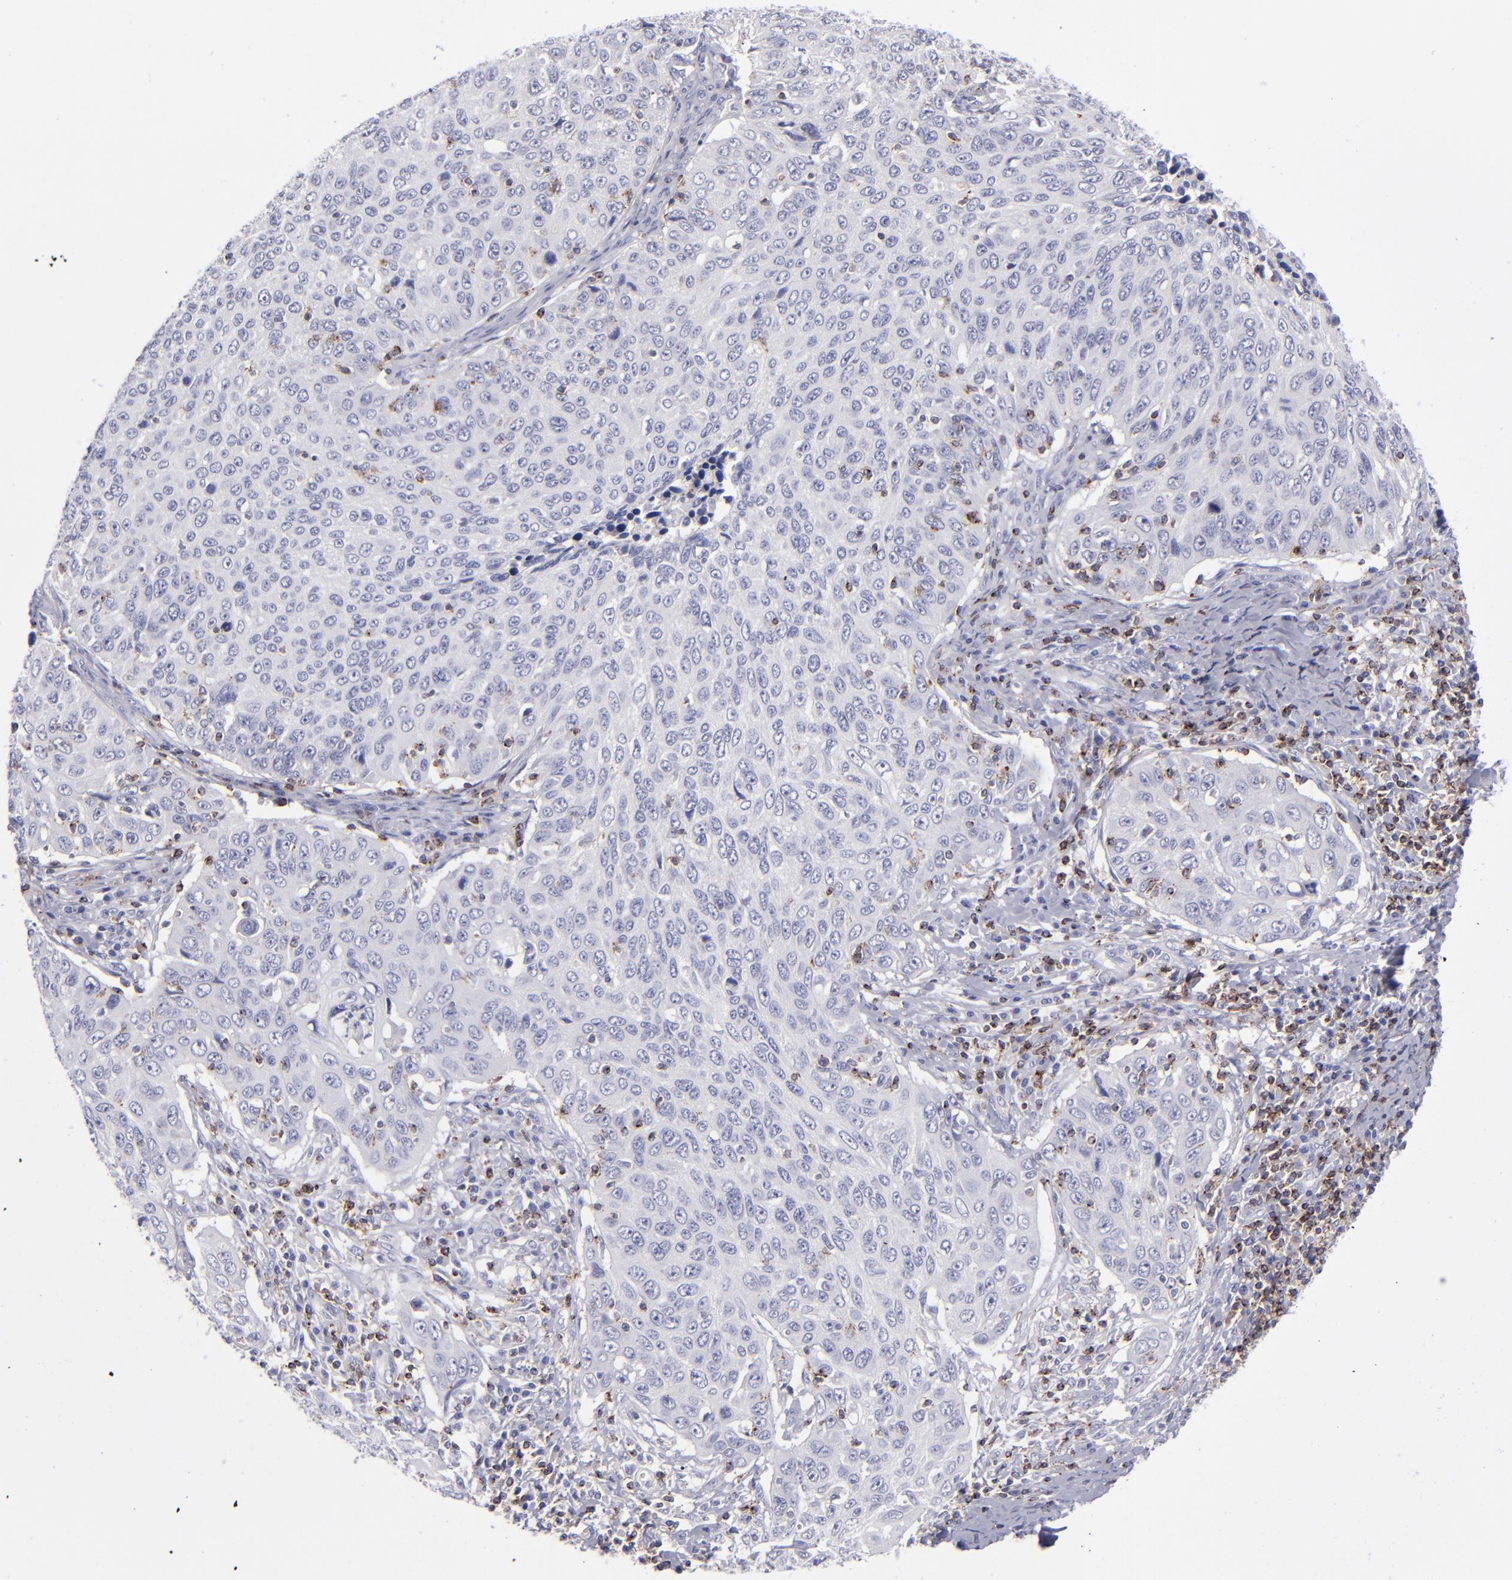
{"staining": {"intensity": "negative", "quantity": "none", "location": "none"}, "tissue": "cervical cancer", "cell_type": "Tumor cells", "image_type": "cancer", "snomed": [{"axis": "morphology", "description": "Squamous cell carcinoma, NOS"}, {"axis": "topography", "description": "Cervix"}], "caption": "Tumor cells are negative for brown protein staining in cervical cancer (squamous cell carcinoma).", "gene": "CD2", "patient": {"sex": "female", "age": 53}}